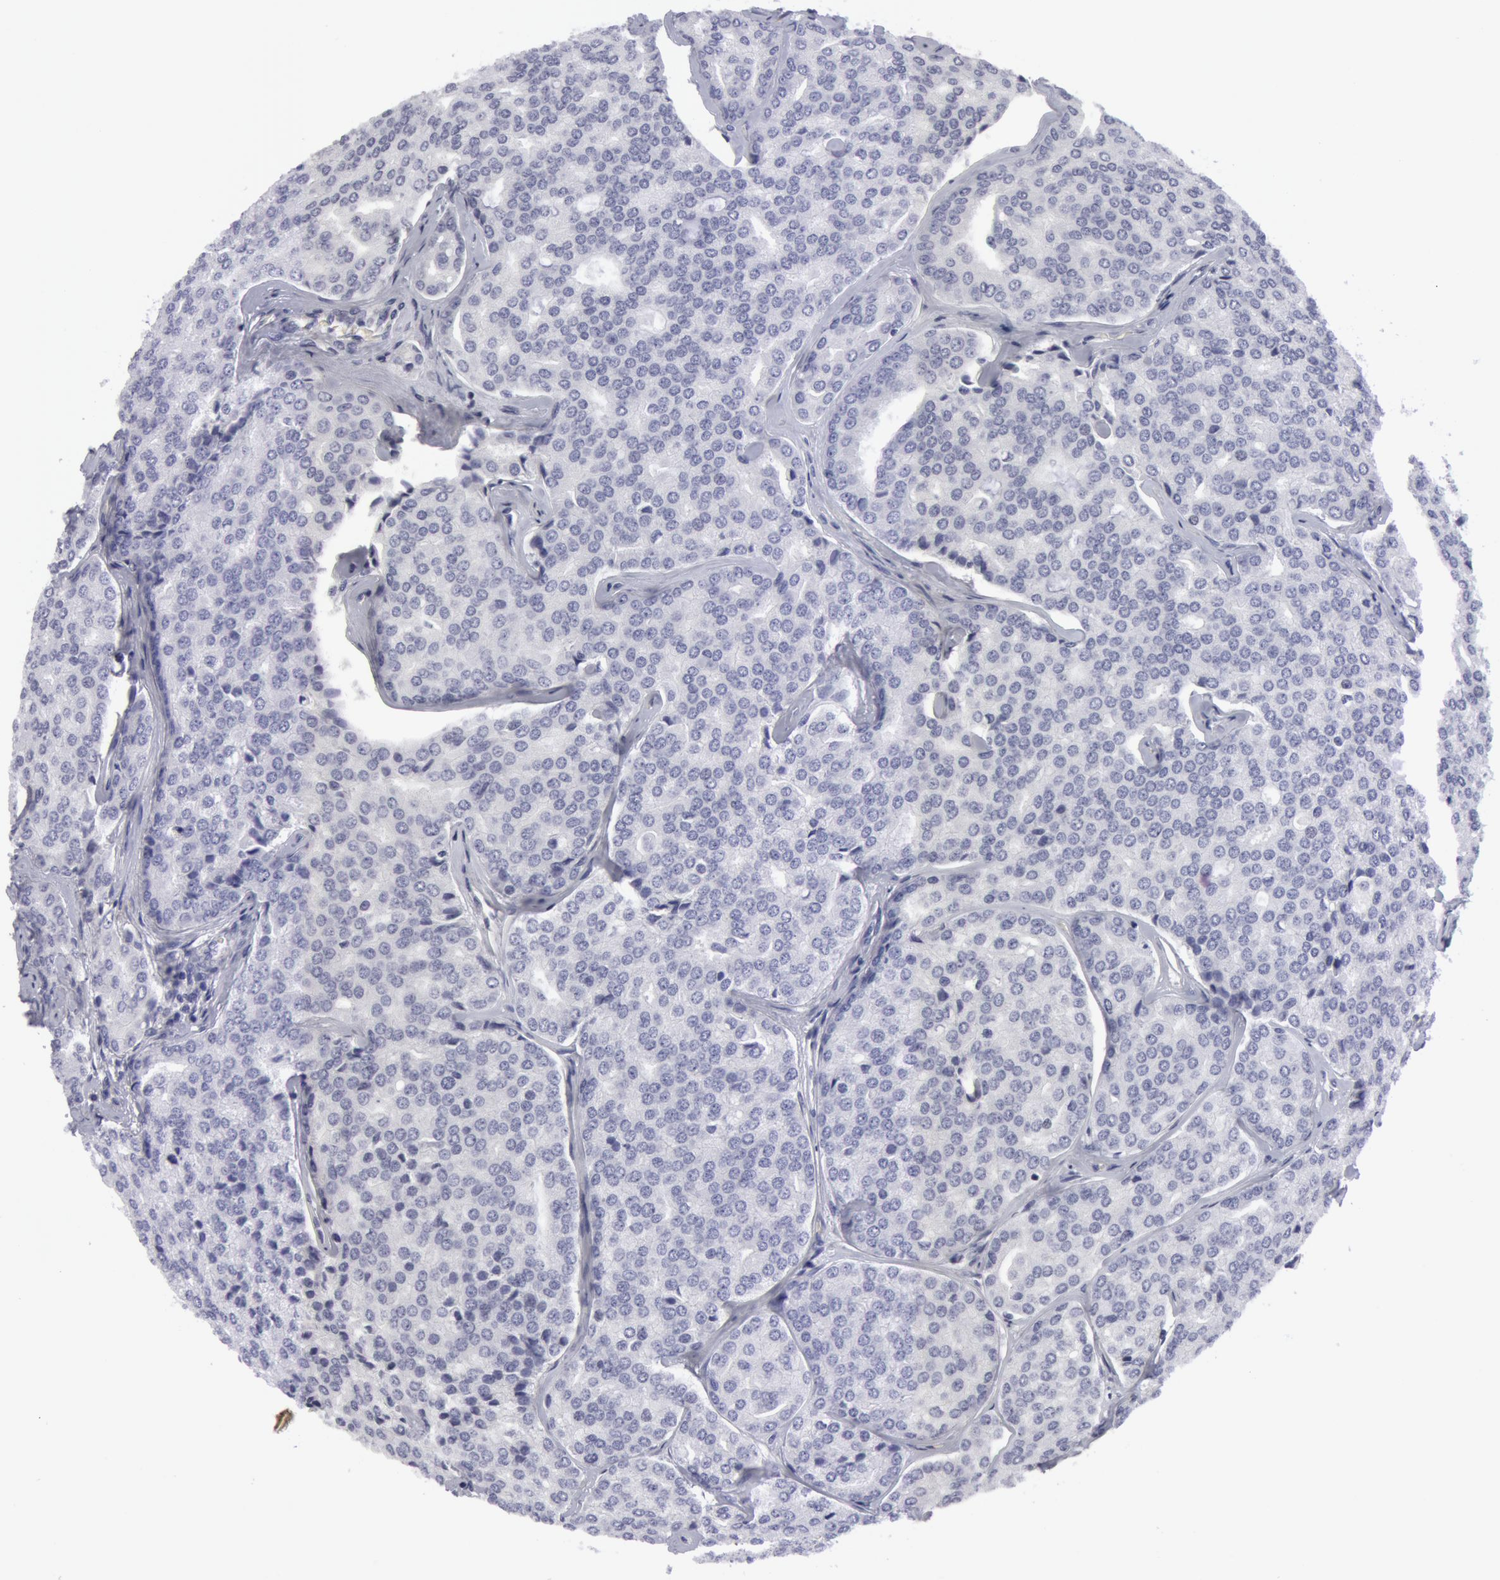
{"staining": {"intensity": "negative", "quantity": "none", "location": "none"}, "tissue": "prostate cancer", "cell_type": "Tumor cells", "image_type": "cancer", "snomed": [{"axis": "morphology", "description": "Adenocarcinoma, High grade"}, {"axis": "topography", "description": "Prostate"}], "caption": "Immunohistochemistry histopathology image of neoplastic tissue: adenocarcinoma (high-grade) (prostate) stained with DAB reveals no significant protein staining in tumor cells.", "gene": "SMC1B", "patient": {"sex": "male", "age": 64}}